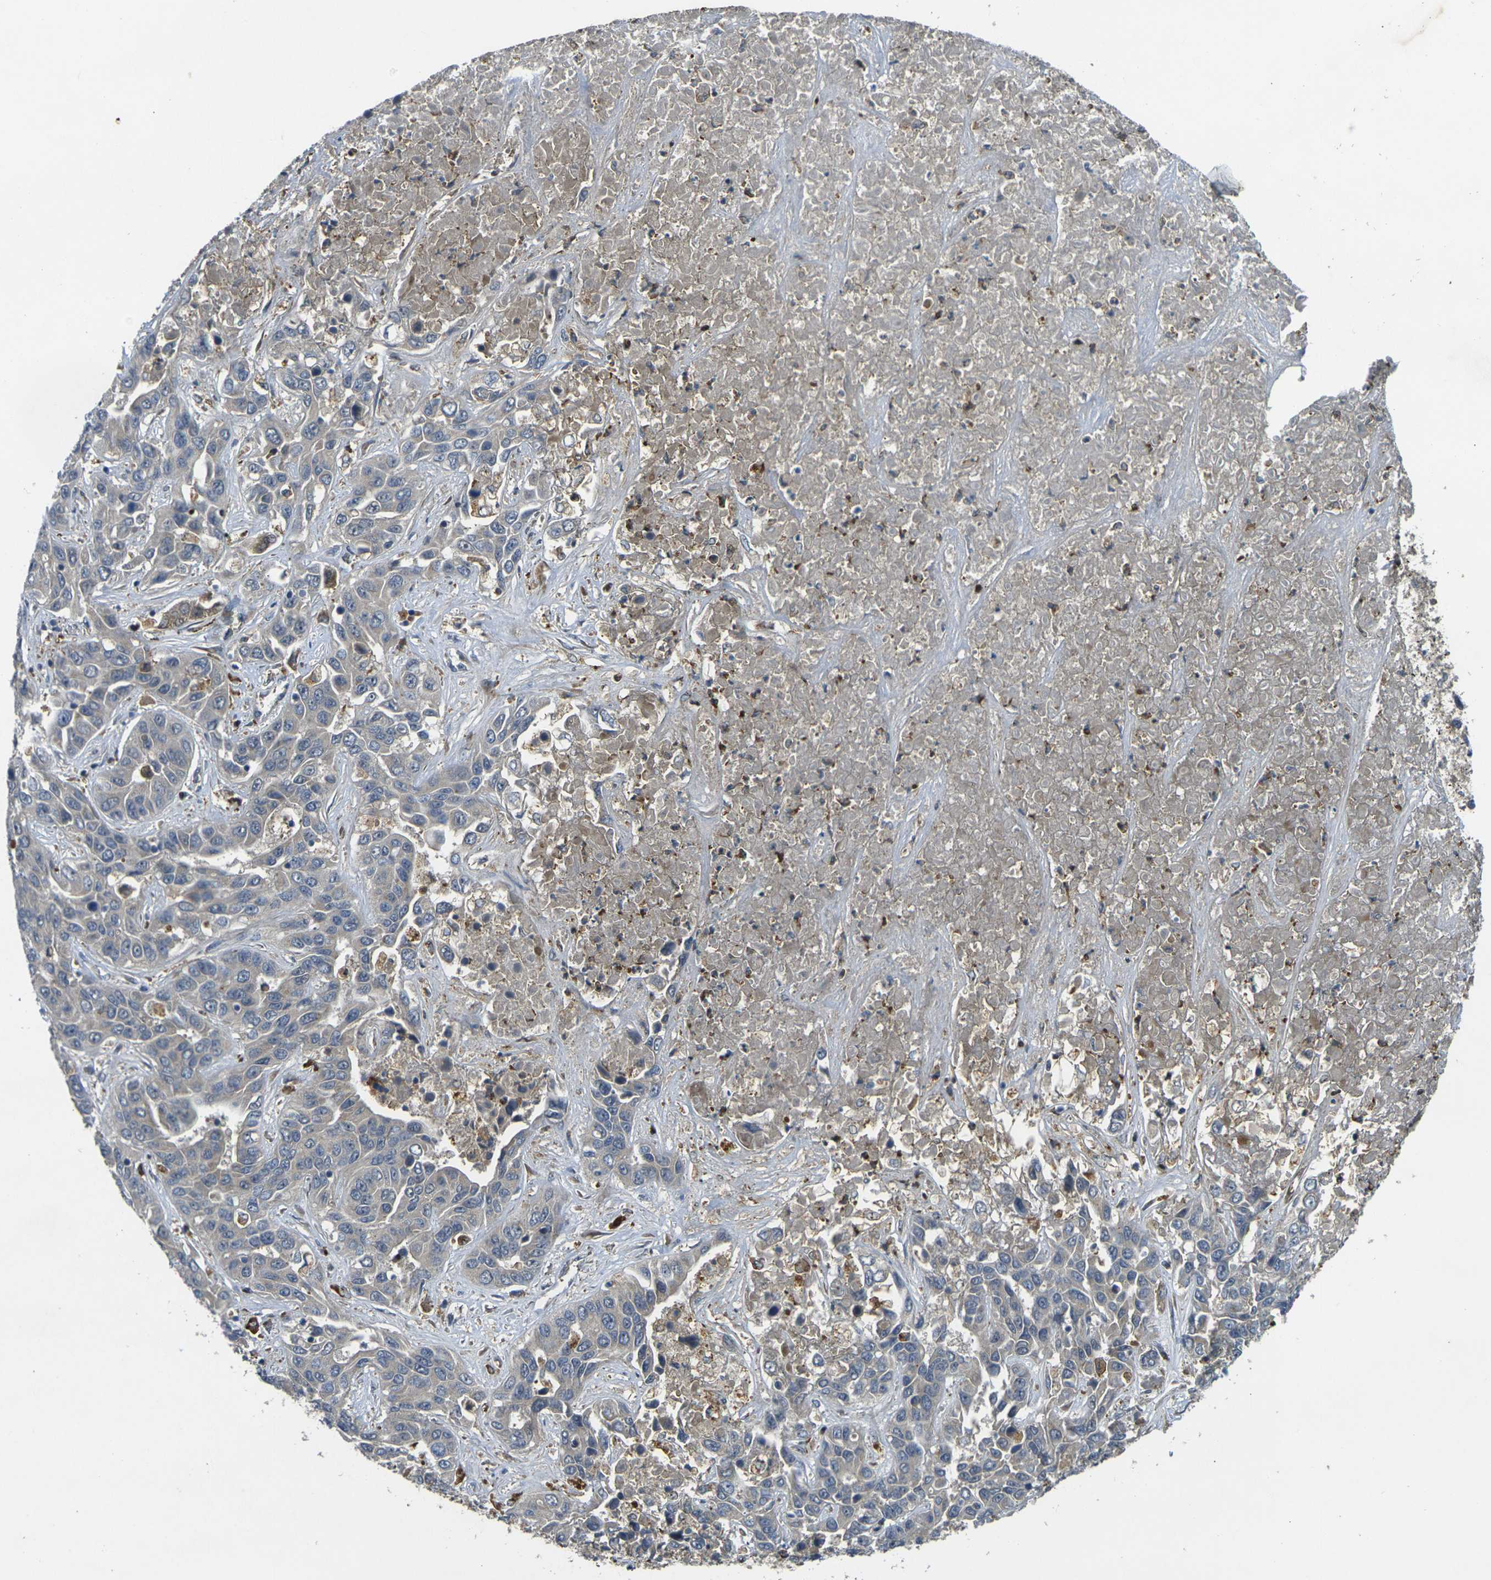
{"staining": {"intensity": "negative", "quantity": "none", "location": "none"}, "tissue": "liver cancer", "cell_type": "Tumor cells", "image_type": "cancer", "snomed": [{"axis": "morphology", "description": "Cholangiocarcinoma"}, {"axis": "topography", "description": "Liver"}], "caption": "A high-resolution micrograph shows immunohistochemistry staining of liver cancer (cholangiocarcinoma), which shows no significant expression in tumor cells.", "gene": "PIGL", "patient": {"sex": "female", "age": 52}}